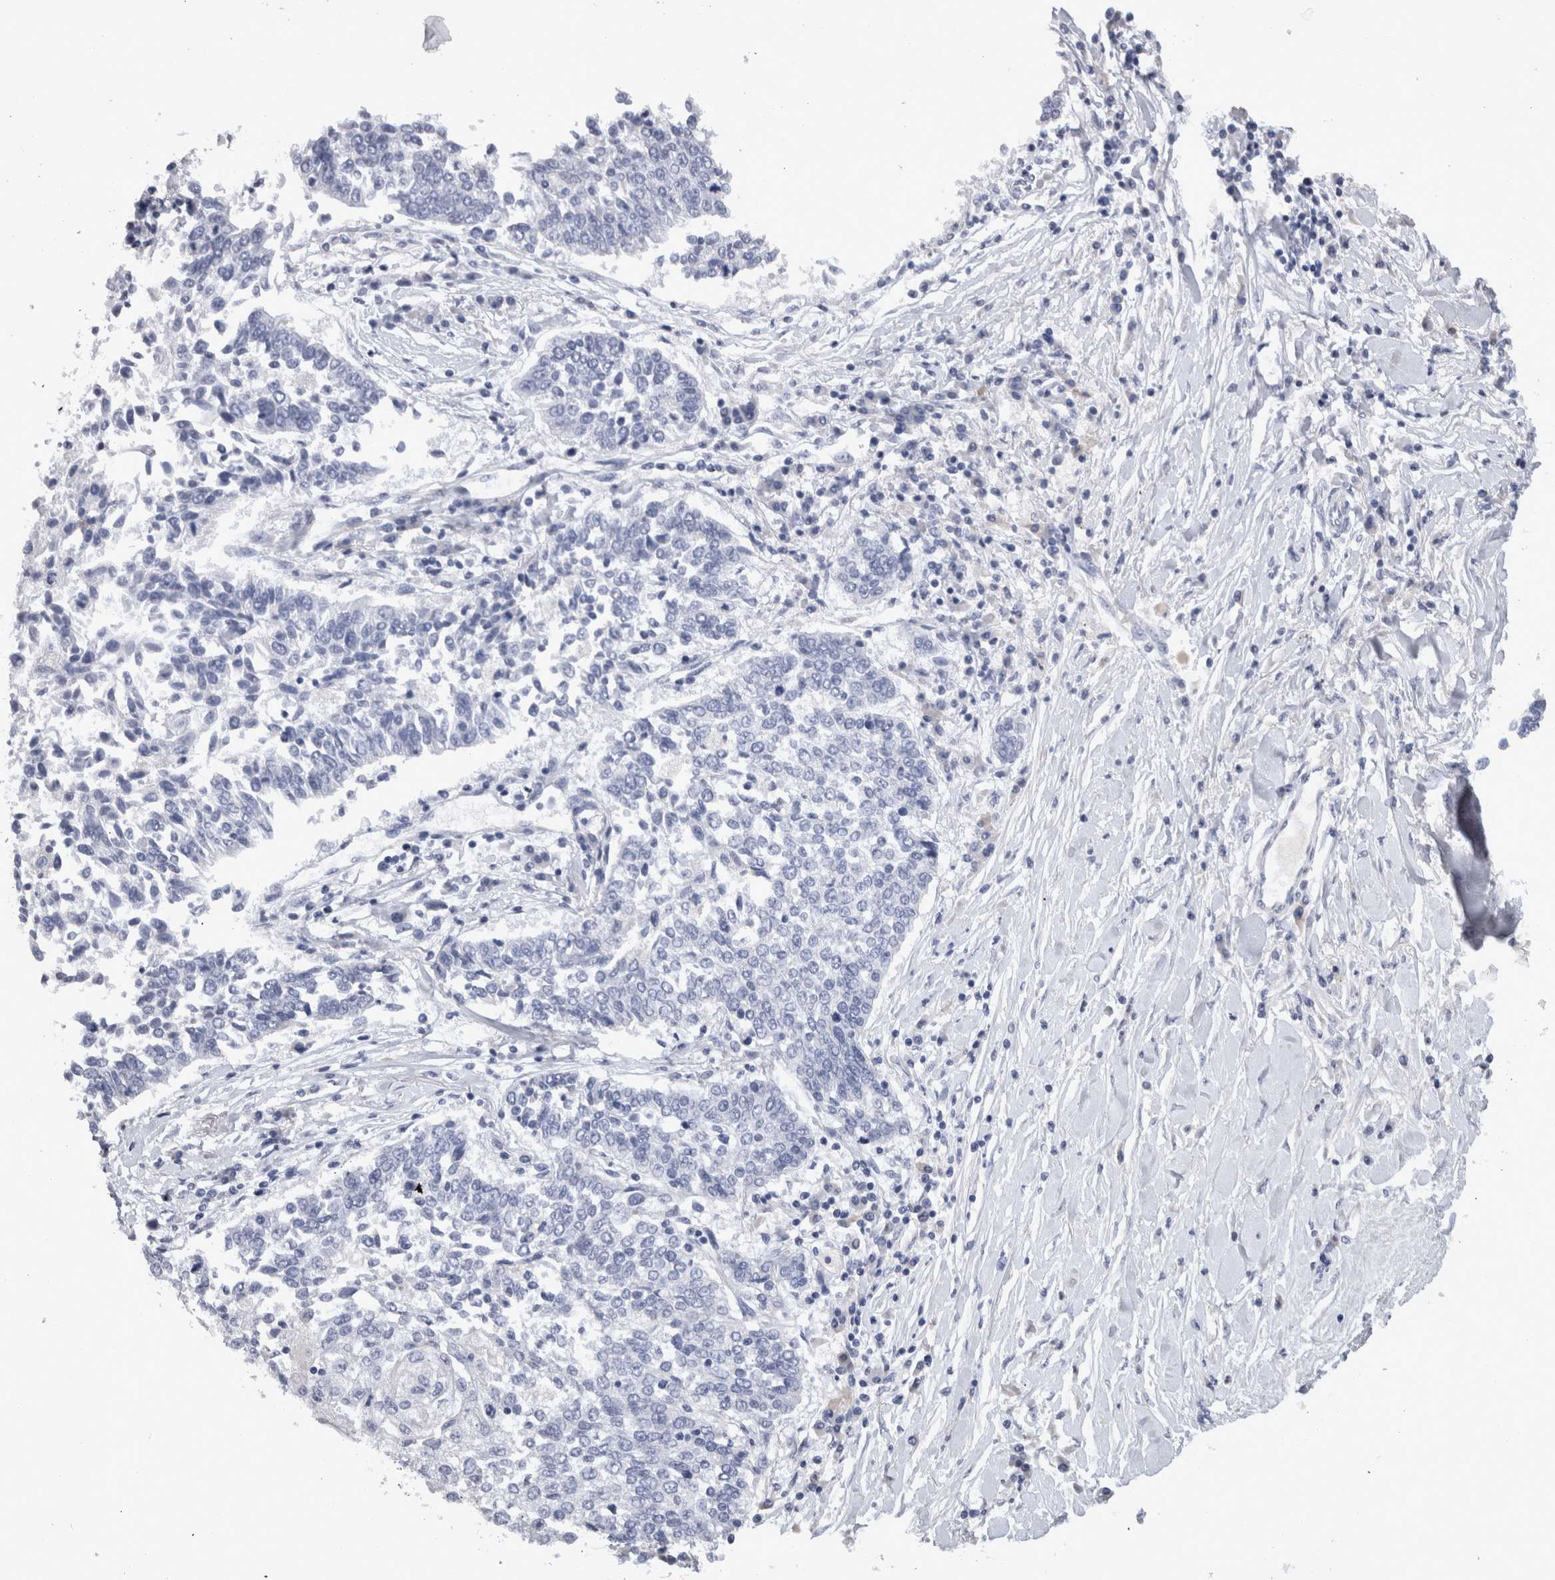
{"staining": {"intensity": "negative", "quantity": "none", "location": "none"}, "tissue": "lung cancer", "cell_type": "Tumor cells", "image_type": "cancer", "snomed": [{"axis": "morphology", "description": "Normal tissue, NOS"}, {"axis": "morphology", "description": "Squamous cell carcinoma, NOS"}, {"axis": "topography", "description": "Cartilage tissue"}, {"axis": "topography", "description": "Bronchus"}, {"axis": "topography", "description": "Lung"}, {"axis": "topography", "description": "Peripheral nerve tissue"}], "caption": "Immunohistochemistry (IHC) of lung squamous cell carcinoma exhibits no staining in tumor cells.", "gene": "PAX5", "patient": {"sex": "female", "age": 49}}